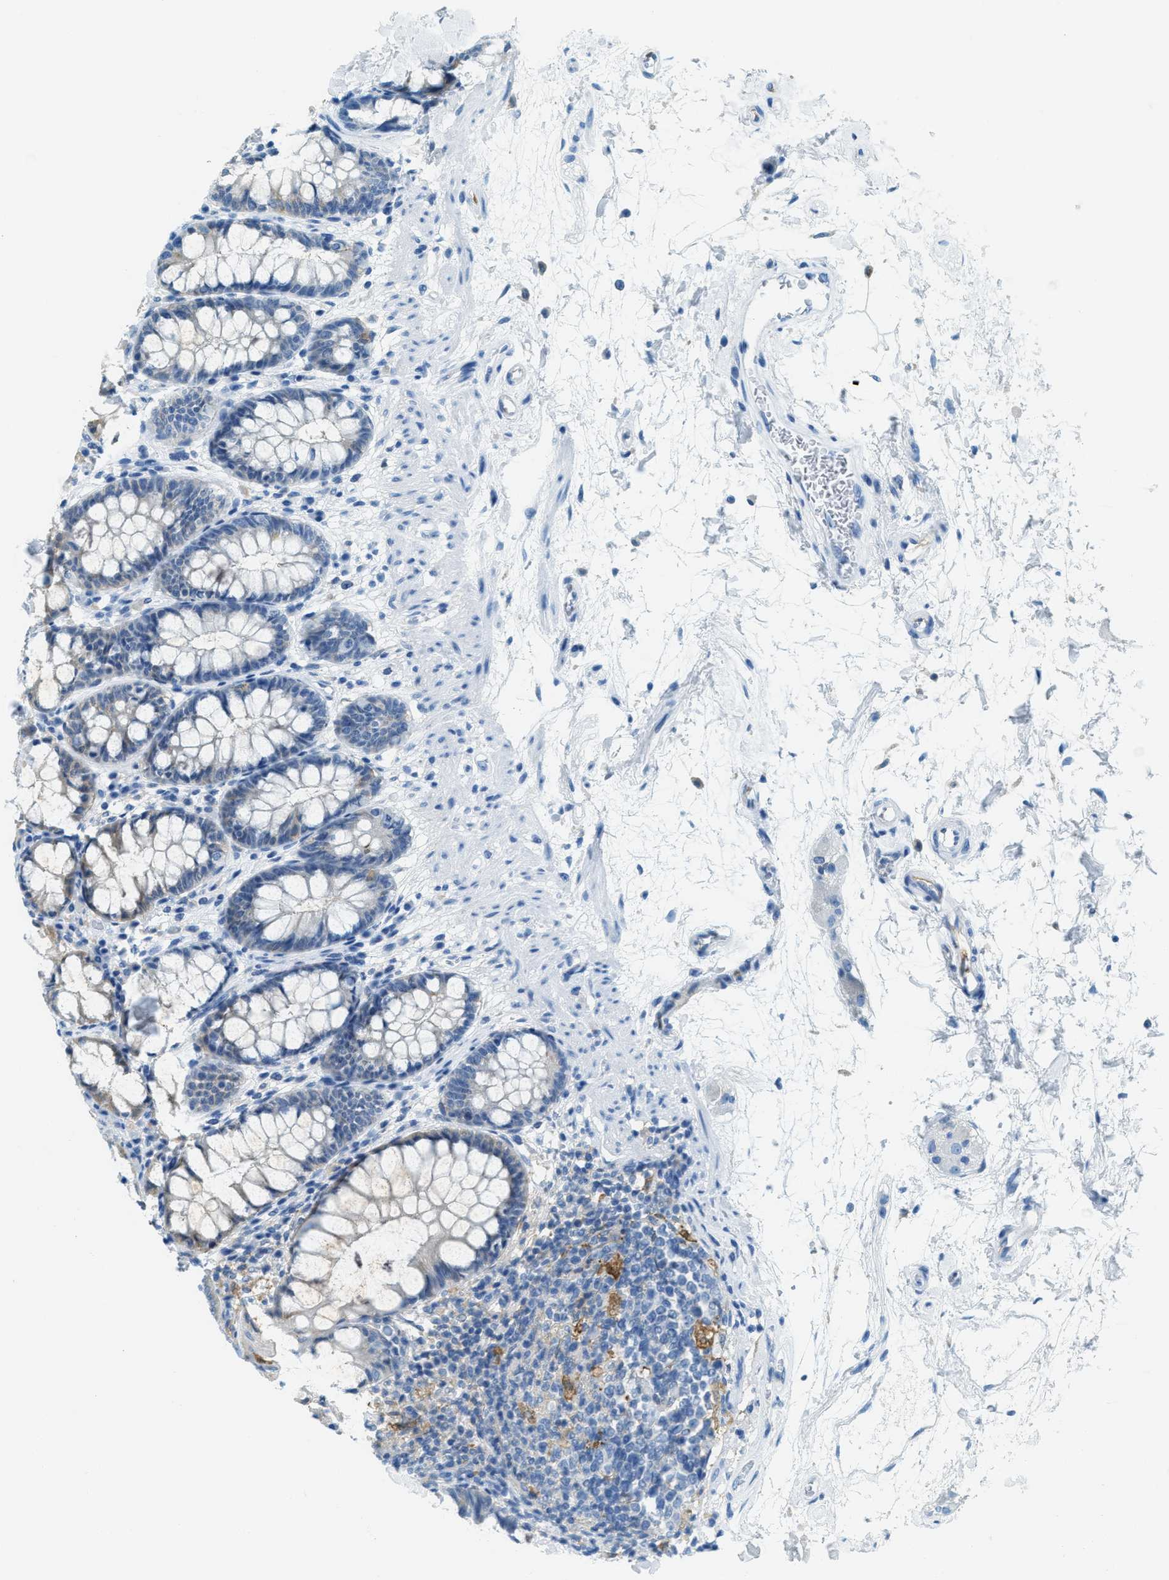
{"staining": {"intensity": "weak", "quantity": "25%-75%", "location": "cytoplasmic/membranous"}, "tissue": "rectum", "cell_type": "Glandular cells", "image_type": "normal", "snomed": [{"axis": "morphology", "description": "Normal tissue, NOS"}, {"axis": "topography", "description": "Rectum"}], "caption": "Immunohistochemical staining of normal rectum exhibits low levels of weak cytoplasmic/membranous expression in about 25%-75% of glandular cells. (DAB (3,3'-diaminobenzidine) IHC, brown staining for protein, blue staining for nuclei).", "gene": "MATCAP2", "patient": {"sex": "male", "age": 64}}